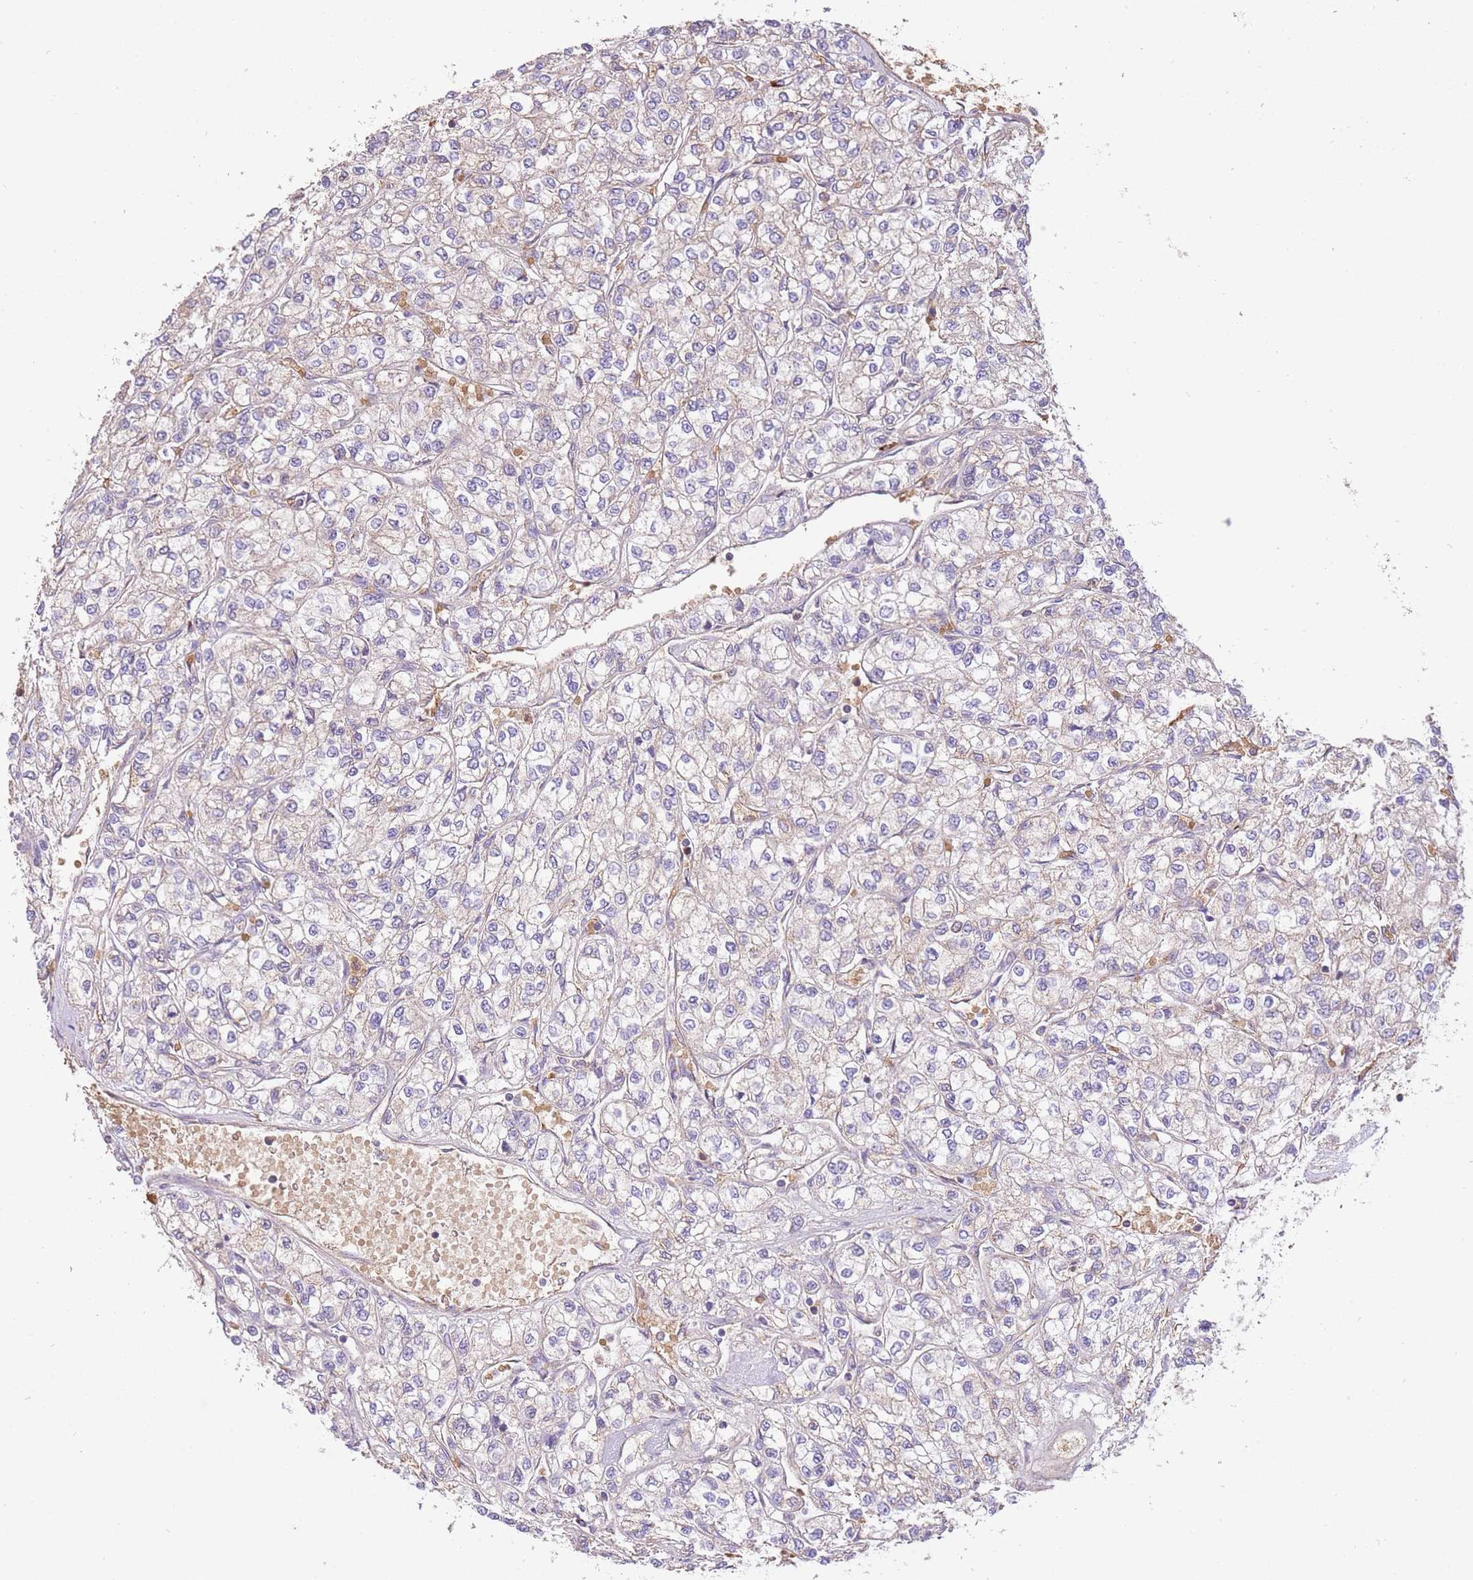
{"staining": {"intensity": "negative", "quantity": "none", "location": "none"}, "tissue": "renal cancer", "cell_type": "Tumor cells", "image_type": "cancer", "snomed": [{"axis": "morphology", "description": "Adenocarcinoma, NOS"}, {"axis": "topography", "description": "Kidney"}], "caption": "DAB (3,3'-diaminobenzidine) immunohistochemical staining of renal cancer (adenocarcinoma) displays no significant expression in tumor cells.", "gene": "PREP", "patient": {"sex": "male", "age": 80}}